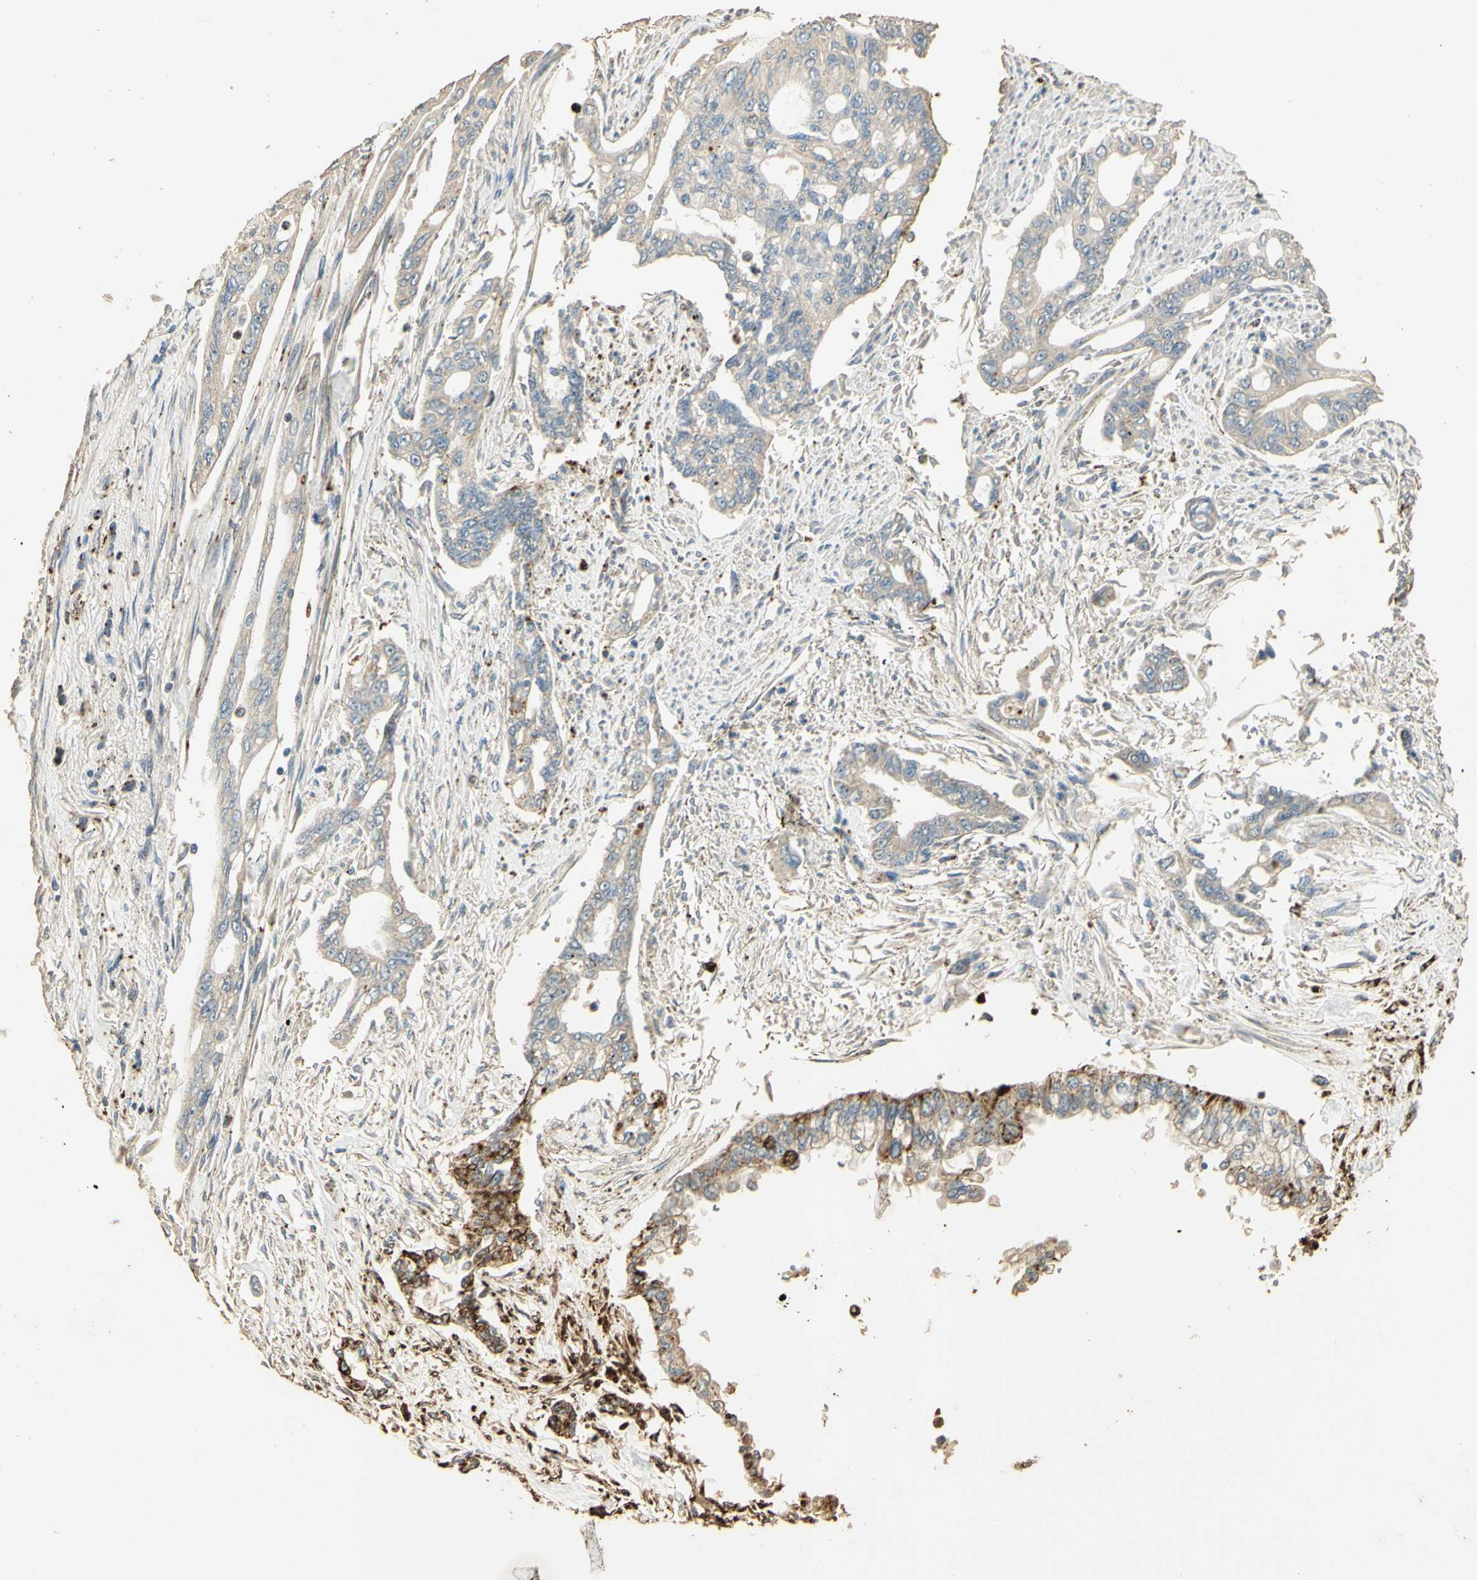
{"staining": {"intensity": "strong", "quantity": "<25%", "location": "cytoplasmic/membranous"}, "tissue": "pancreatic cancer", "cell_type": "Tumor cells", "image_type": "cancer", "snomed": [{"axis": "morphology", "description": "Normal tissue, NOS"}, {"axis": "topography", "description": "Pancreas"}], "caption": "Pancreatic cancer tissue reveals strong cytoplasmic/membranous positivity in approximately <25% of tumor cells, visualized by immunohistochemistry. The staining was performed using DAB, with brown indicating positive protein expression. Nuclei are stained blue with hematoxylin.", "gene": "ARHGEF17", "patient": {"sex": "male", "age": 42}}